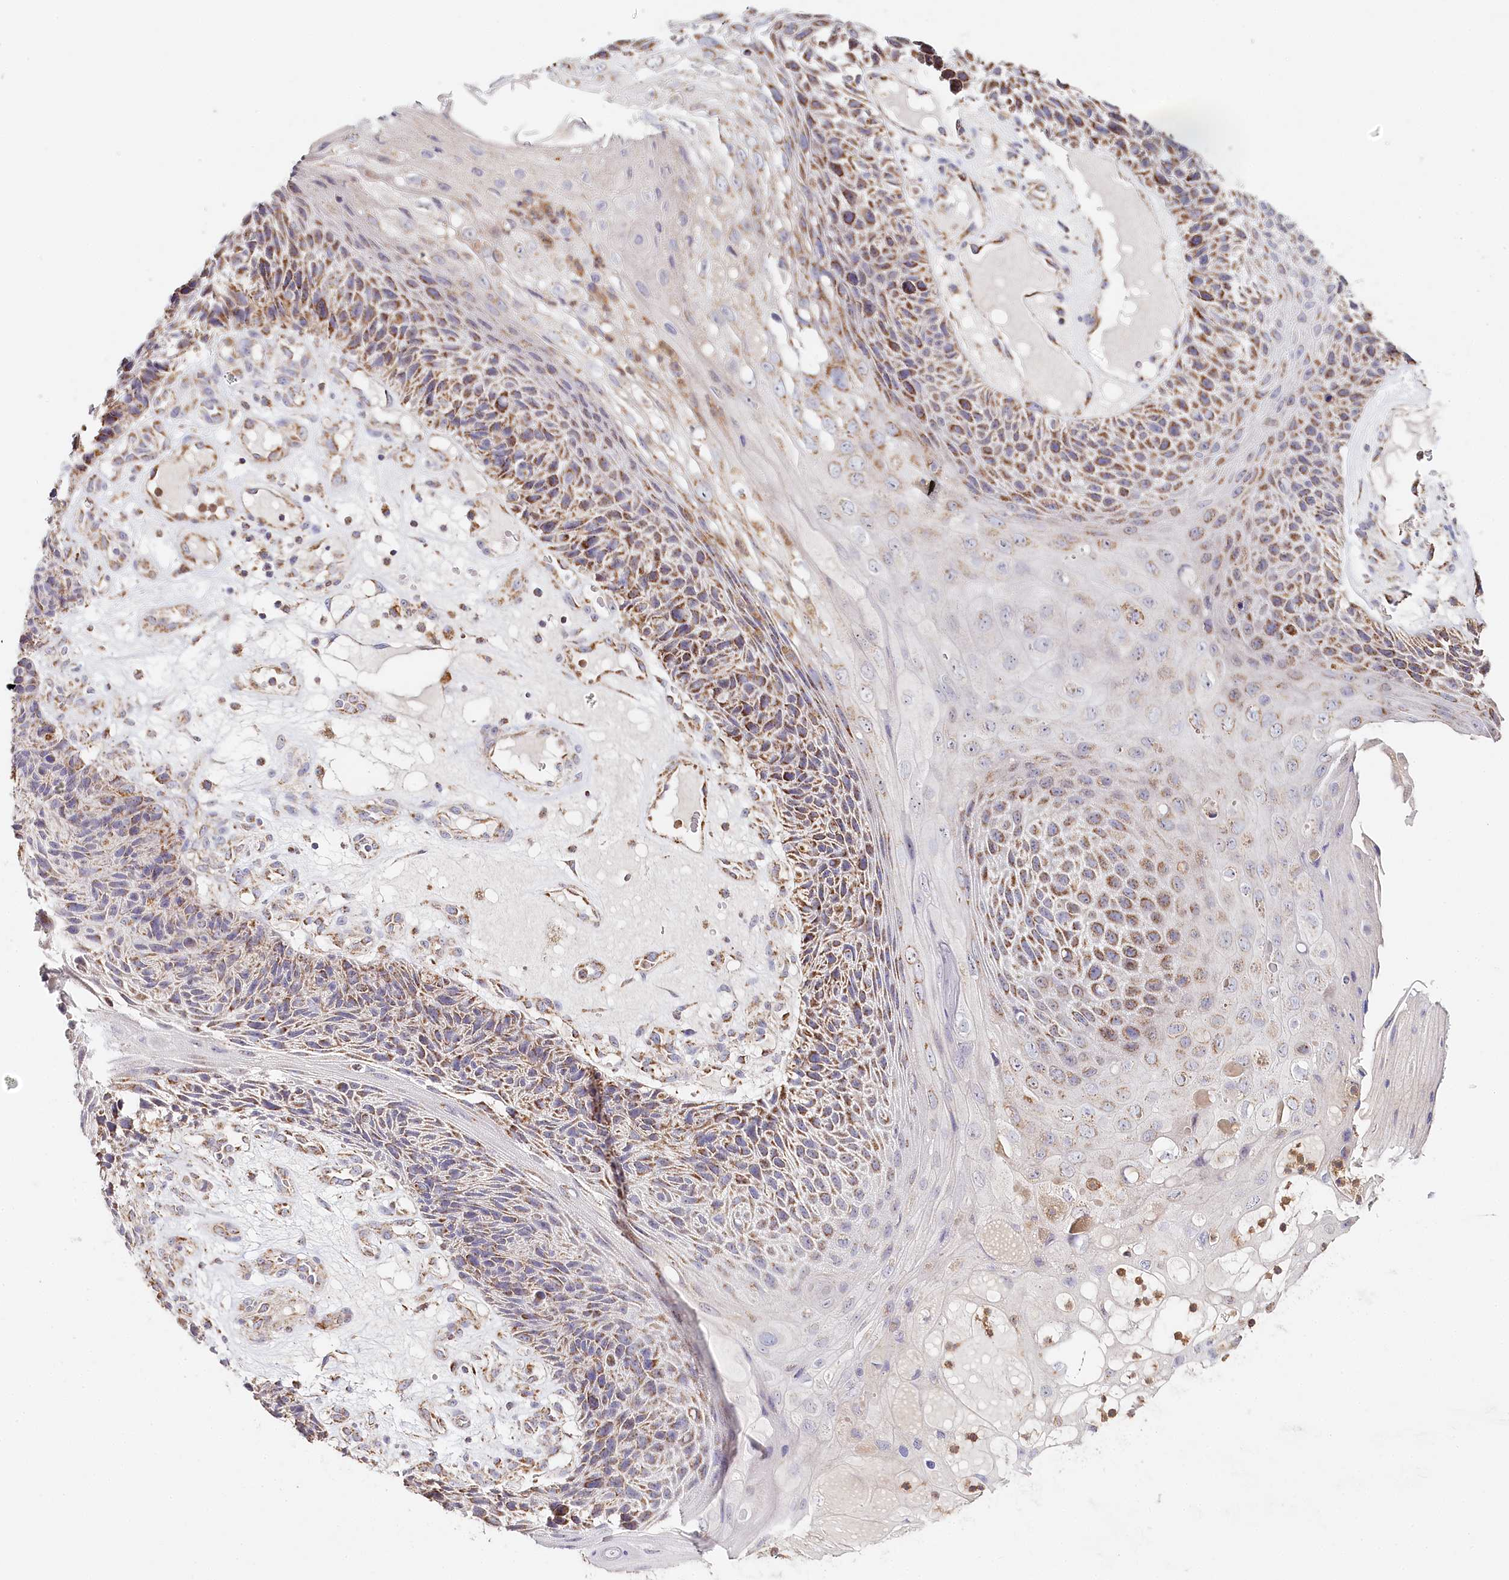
{"staining": {"intensity": "moderate", "quantity": "25%-75%", "location": "cytoplasmic/membranous"}, "tissue": "skin cancer", "cell_type": "Tumor cells", "image_type": "cancer", "snomed": [{"axis": "morphology", "description": "Squamous cell carcinoma, NOS"}, {"axis": "topography", "description": "Skin"}], "caption": "Brown immunohistochemical staining in human skin cancer (squamous cell carcinoma) reveals moderate cytoplasmic/membranous expression in approximately 25%-75% of tumor cells.", "gene": "MMP25", "patient": {"sex": "female", "age": 88}}